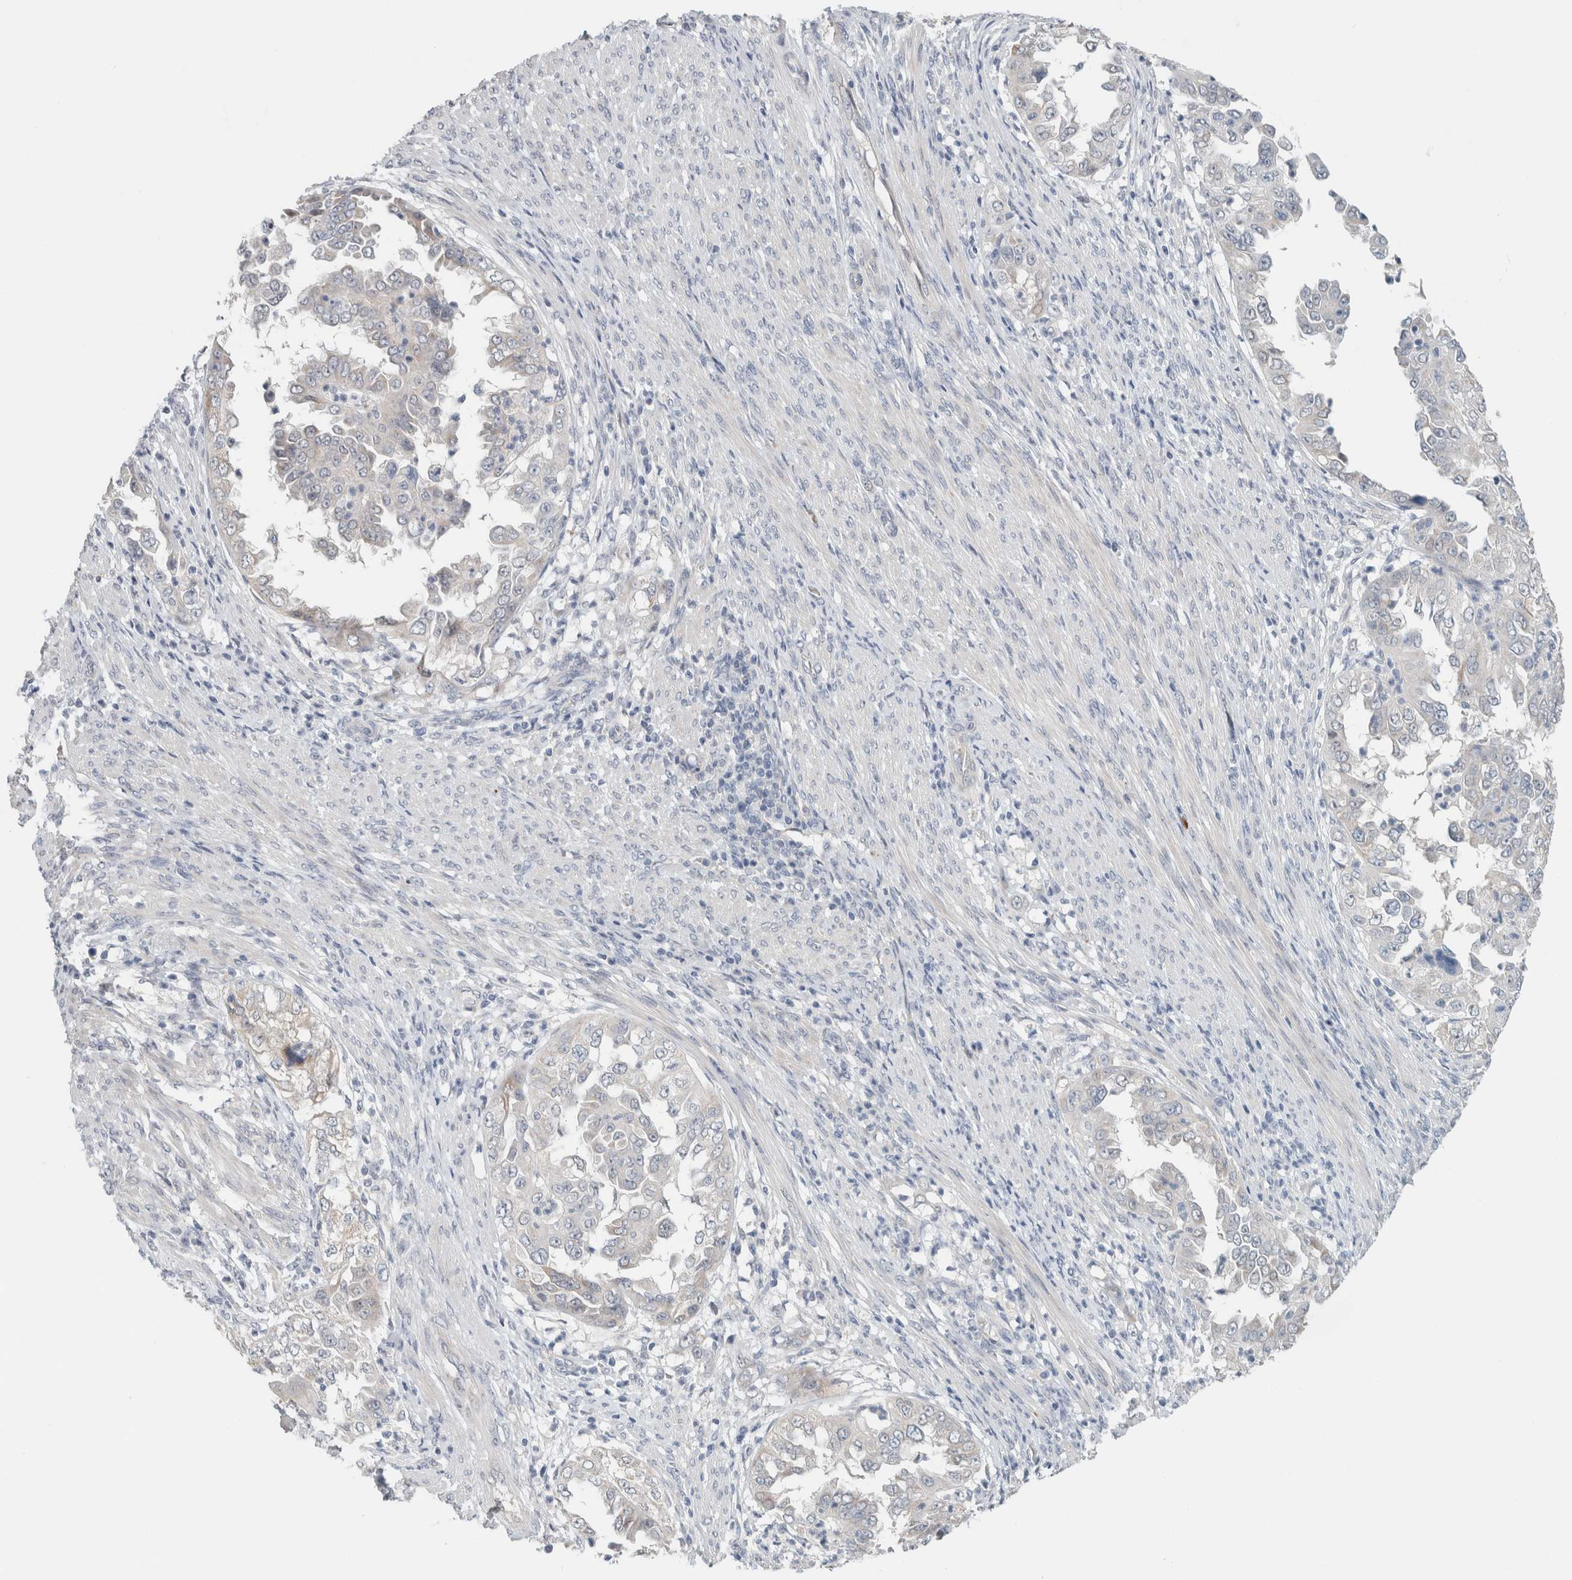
{"staining": {"intensity": "negative", "quantity": "none", "location": "none"}, "tissue": "endometrial cancer", "cell_type": "Tumor cells", "image_type": "cancer", "snomed": [{"axis": "morphology", "description": "Adenocarcinoma, NOS"}, {"axis": "topography", "description": "Endometrium"}], "caption": "A histopathology image of endometrial cancer stained for a protein displays no brown staining in tumor cells.", "gene": "CRAT", "patient": {"sex": "female", "age": 85}}